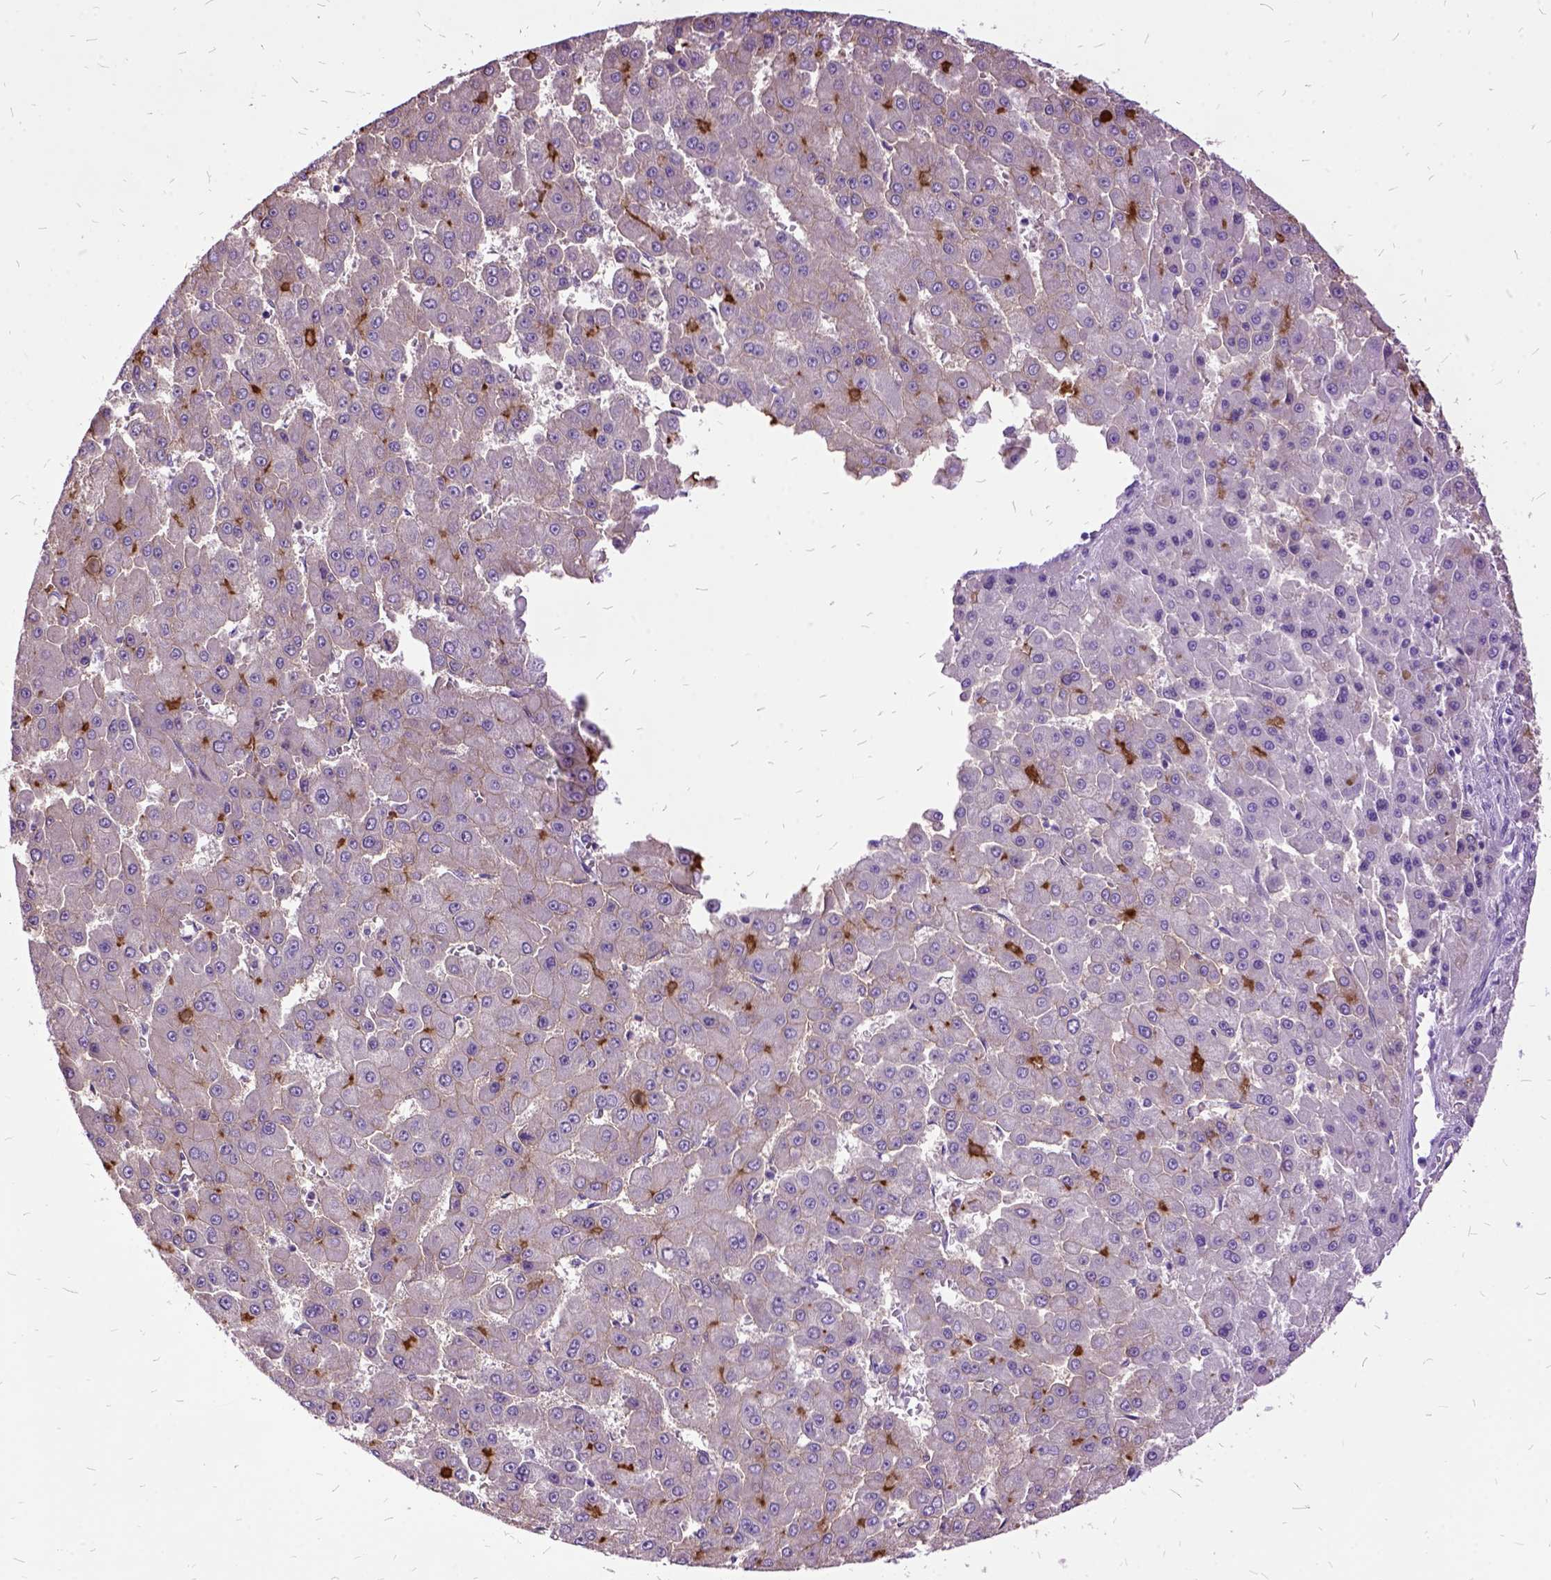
{"staining": {"intensity": "moderate", "quantity": "<25%", "location": "cytoplasmic/membranous"}, "tissue": "liver cancer", "cell_type": "Tumor cells", "image_type": "cancer", "snomed": [{"axis": "morphology", "description": "Carcinoma, Hepatocellular, NOS"}, {"axis": "topography", "description": "Liver"}], "caption": "Immunohistochemical staining of liver cancer demonstrates low levels of moderate cytoplasmic/membranous positivity in about <25% of tumor cells.", "gene": "MME", "patient": {"sex": "male", "age": 78}}